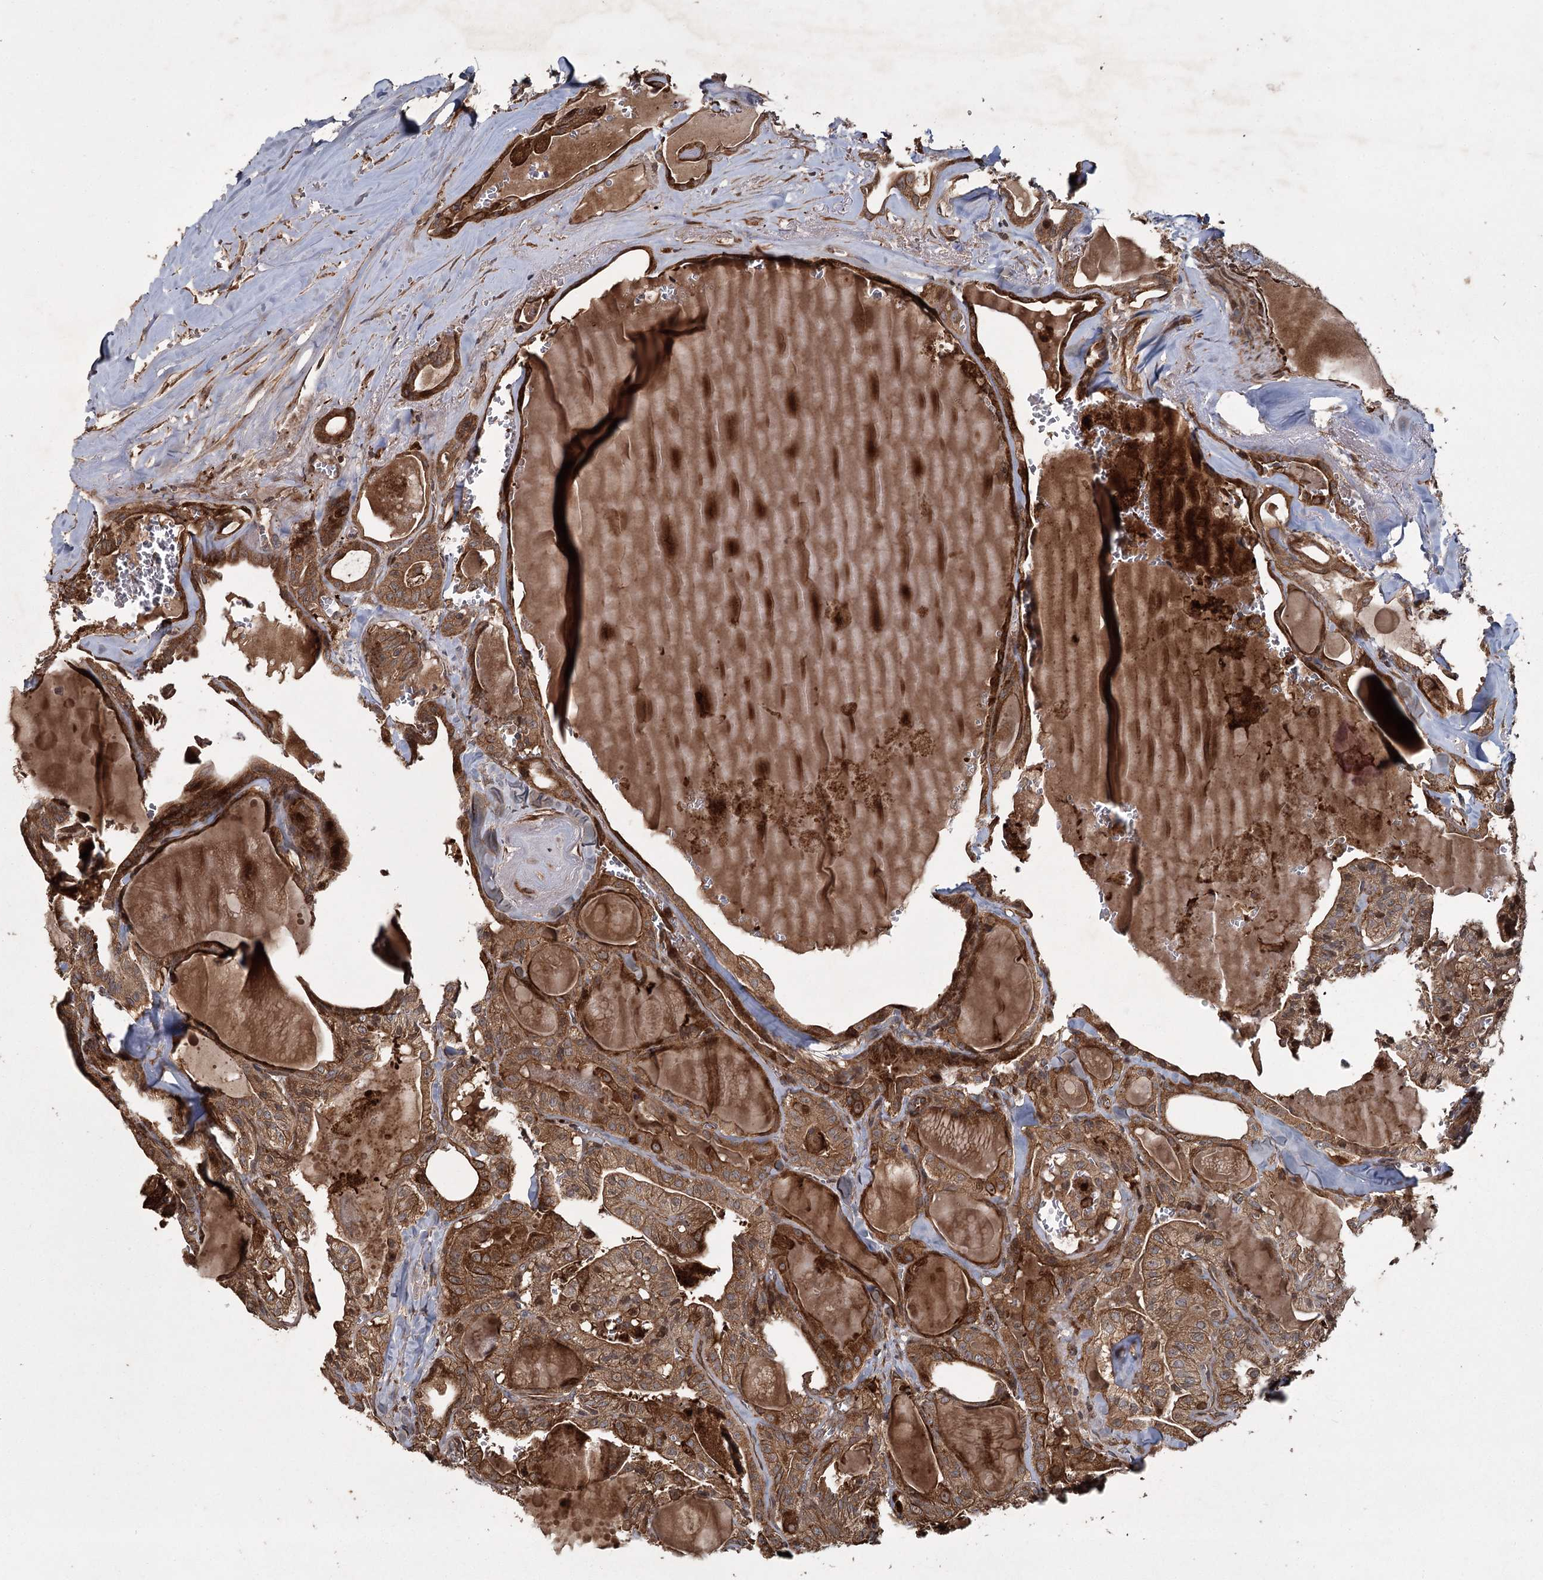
{"staining": {"intensity": "moderate", "quantity": ">75%", "location": "cytoplasmic/membranous"}, "tissue": "thyroid cancer", "cell_type": "Tumor cells", "image_type": "cancer", "snomed": [{"axis": "morphology", "description": "Papillary adenocarcinoma, NOS"}, {"axis": "topography", "description": "Thyroid gland"}], "caption": "Immunohistochemical staining of thyroid cancer (papillary adenocarcinoma) shows medium levels of moderate cytoplasmic/membranous staining in approximately >75% of tumor cells.", "gene": "RPAP3", "patient": {"sex": "male", "age": 52}}